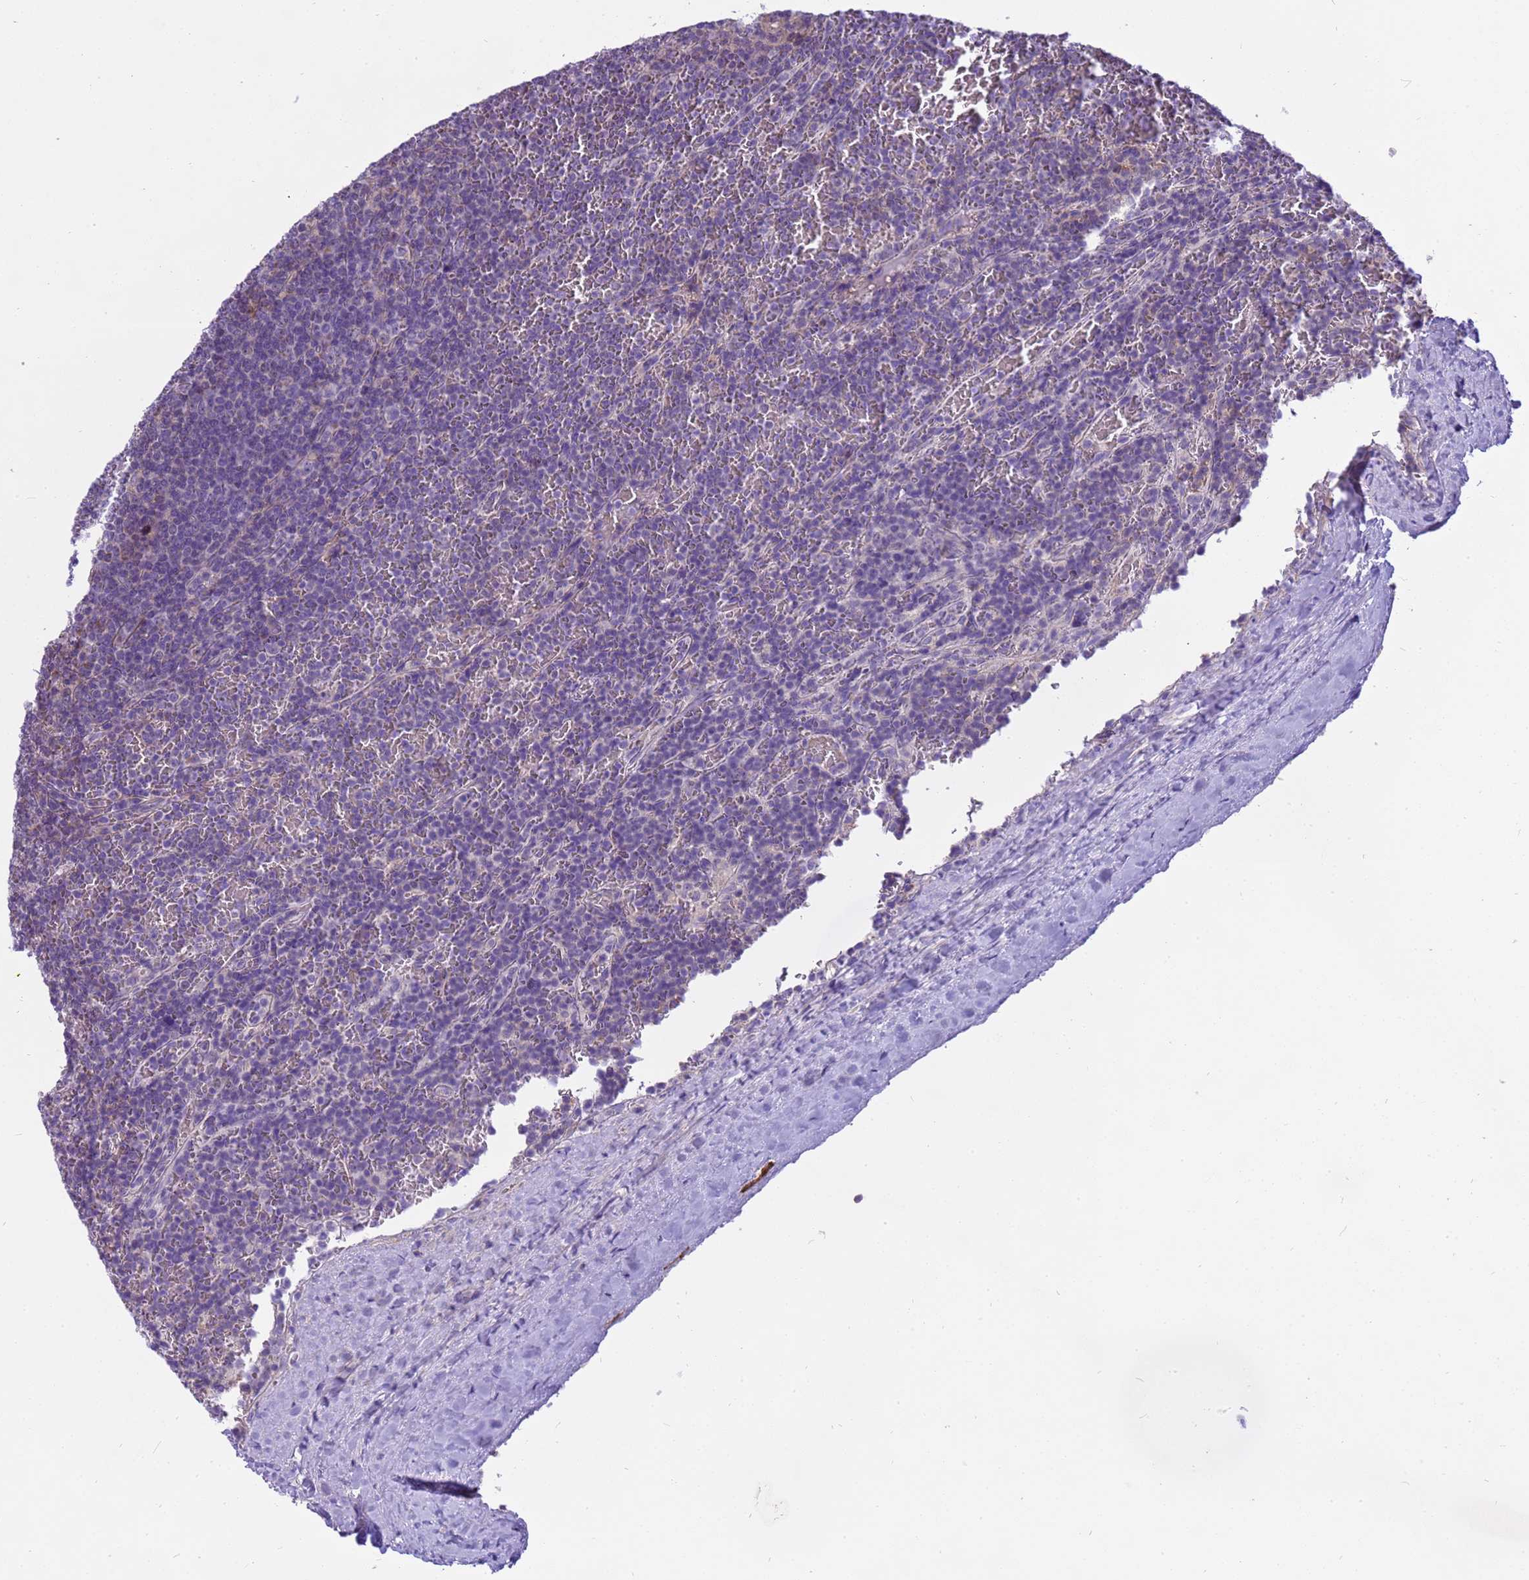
{"staining": {"intensity": "negative", "quantity": "none", "location": "none"}, "tissue": "lymphoma", "cell_type": "Tumor cells", "image_type": "cancer", "snomed": [{"axis": "morphology", "description": "Malignant lymphoma, non-Hodgkin's type, Low grade"}, {"axis": "topography", "description": "Spleen"}], "caption": "This is an immunohistochemistry image of human malignant lymphoma, non-Hodgkin's type (low-grade). There is no expression in tumor cells.", "gene": "PIEZO2", "patient": {"sex": "female", "age": 19}}